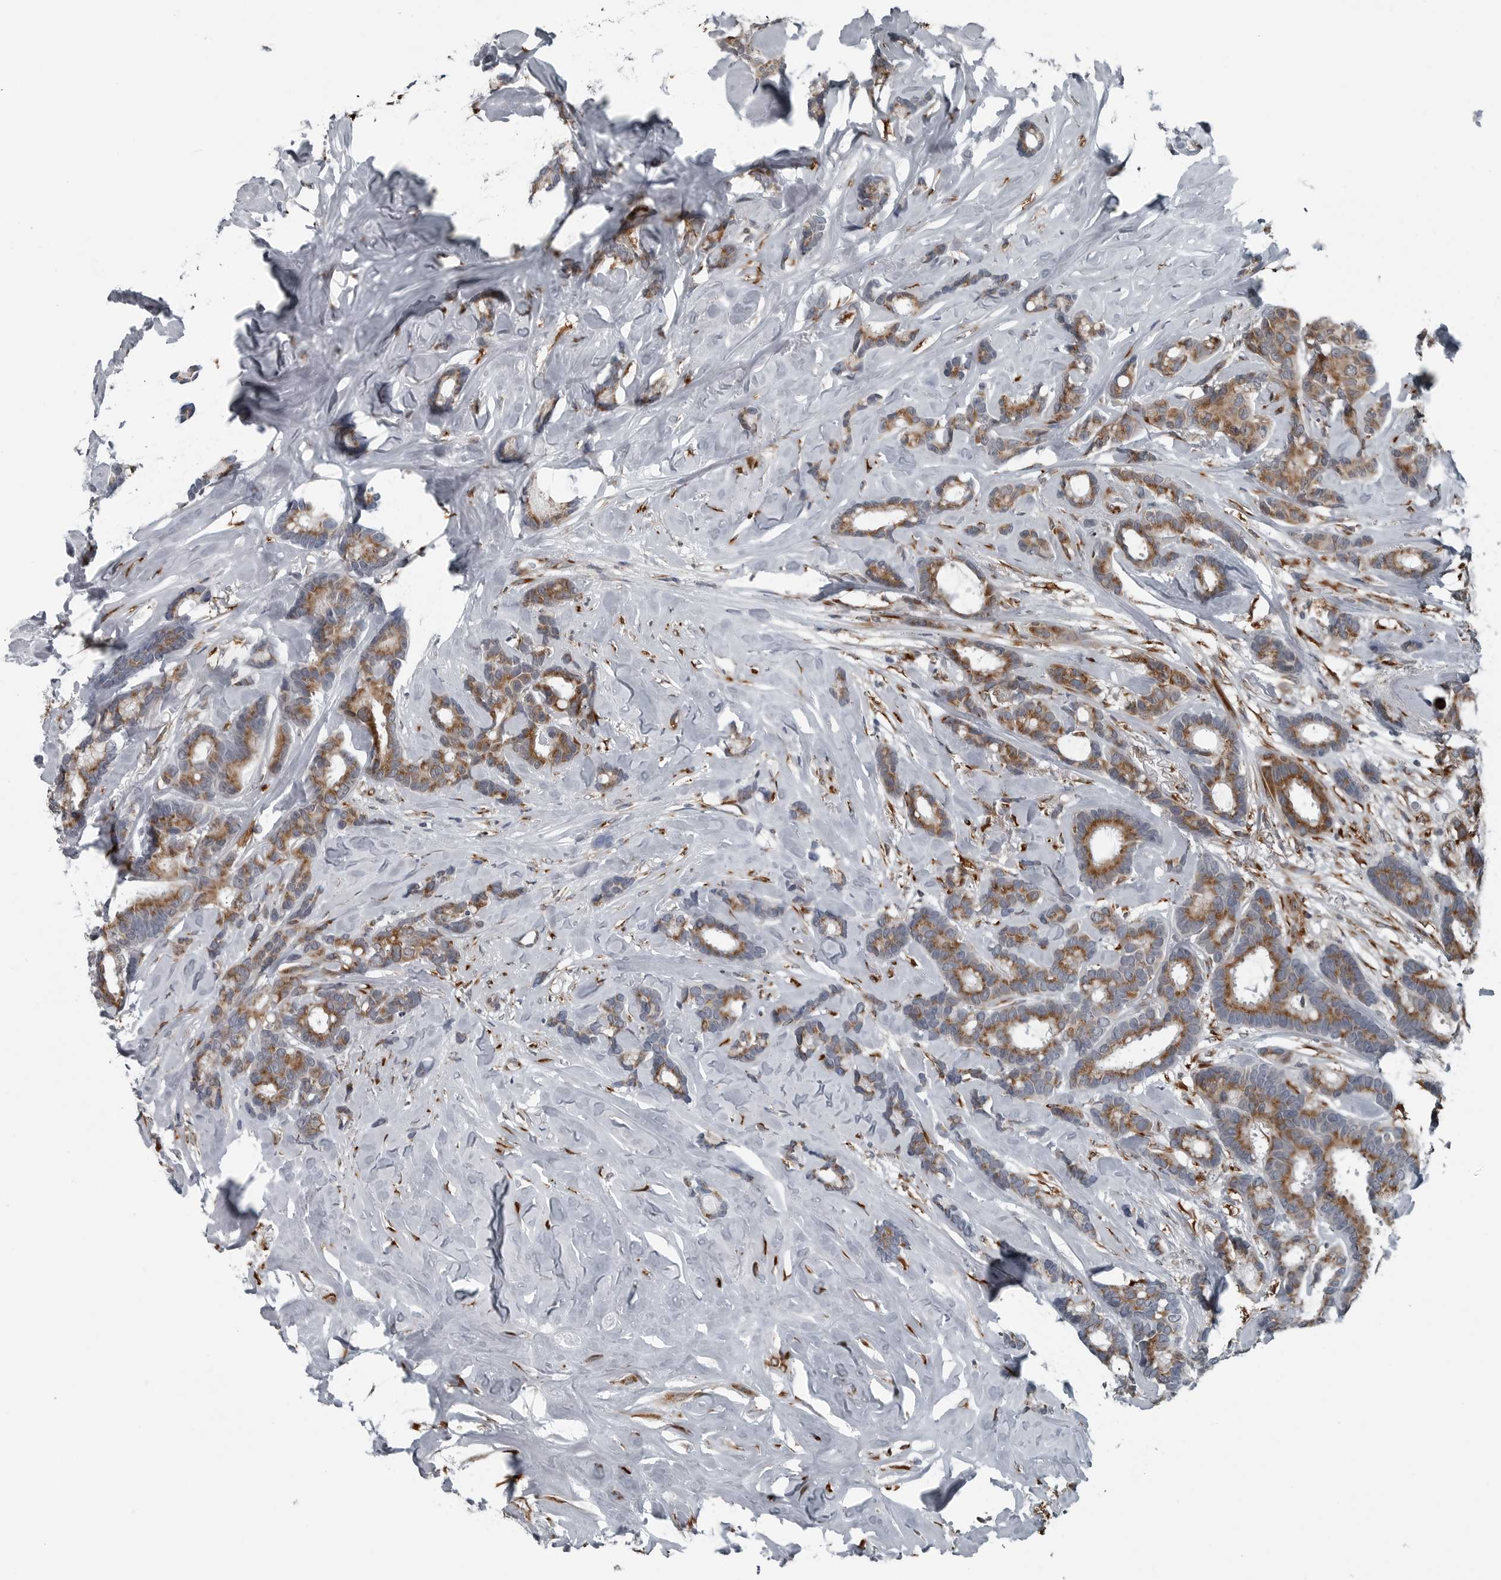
{"staining": {"intensity": "moderate", "quantity": ">75%", "location": "cytoplasmic/membranous"}, "tissue": "breast cancer", "cell_type": "Tumor cells", "image_type": "cancer", "snomed": [{"axis": "morphology", "description": "Duct carcinoma"}, {"axis": "topography", "description": "Breast"}], "caption": "Immunohistochemistry staining of breast invasive ductal carcinoma, which shows medium levels of moderate cytoplasmic/membranous expression in about >75% of tumor cells indicating moderate cytoplasmic/membranous protein staining. The staining was performed using DAB (brown) for protein detection and nuclei were counterstained in hematoxylin (blue).", "gene": "CEP85", "patient": {"sex": "female", "age": 87}}